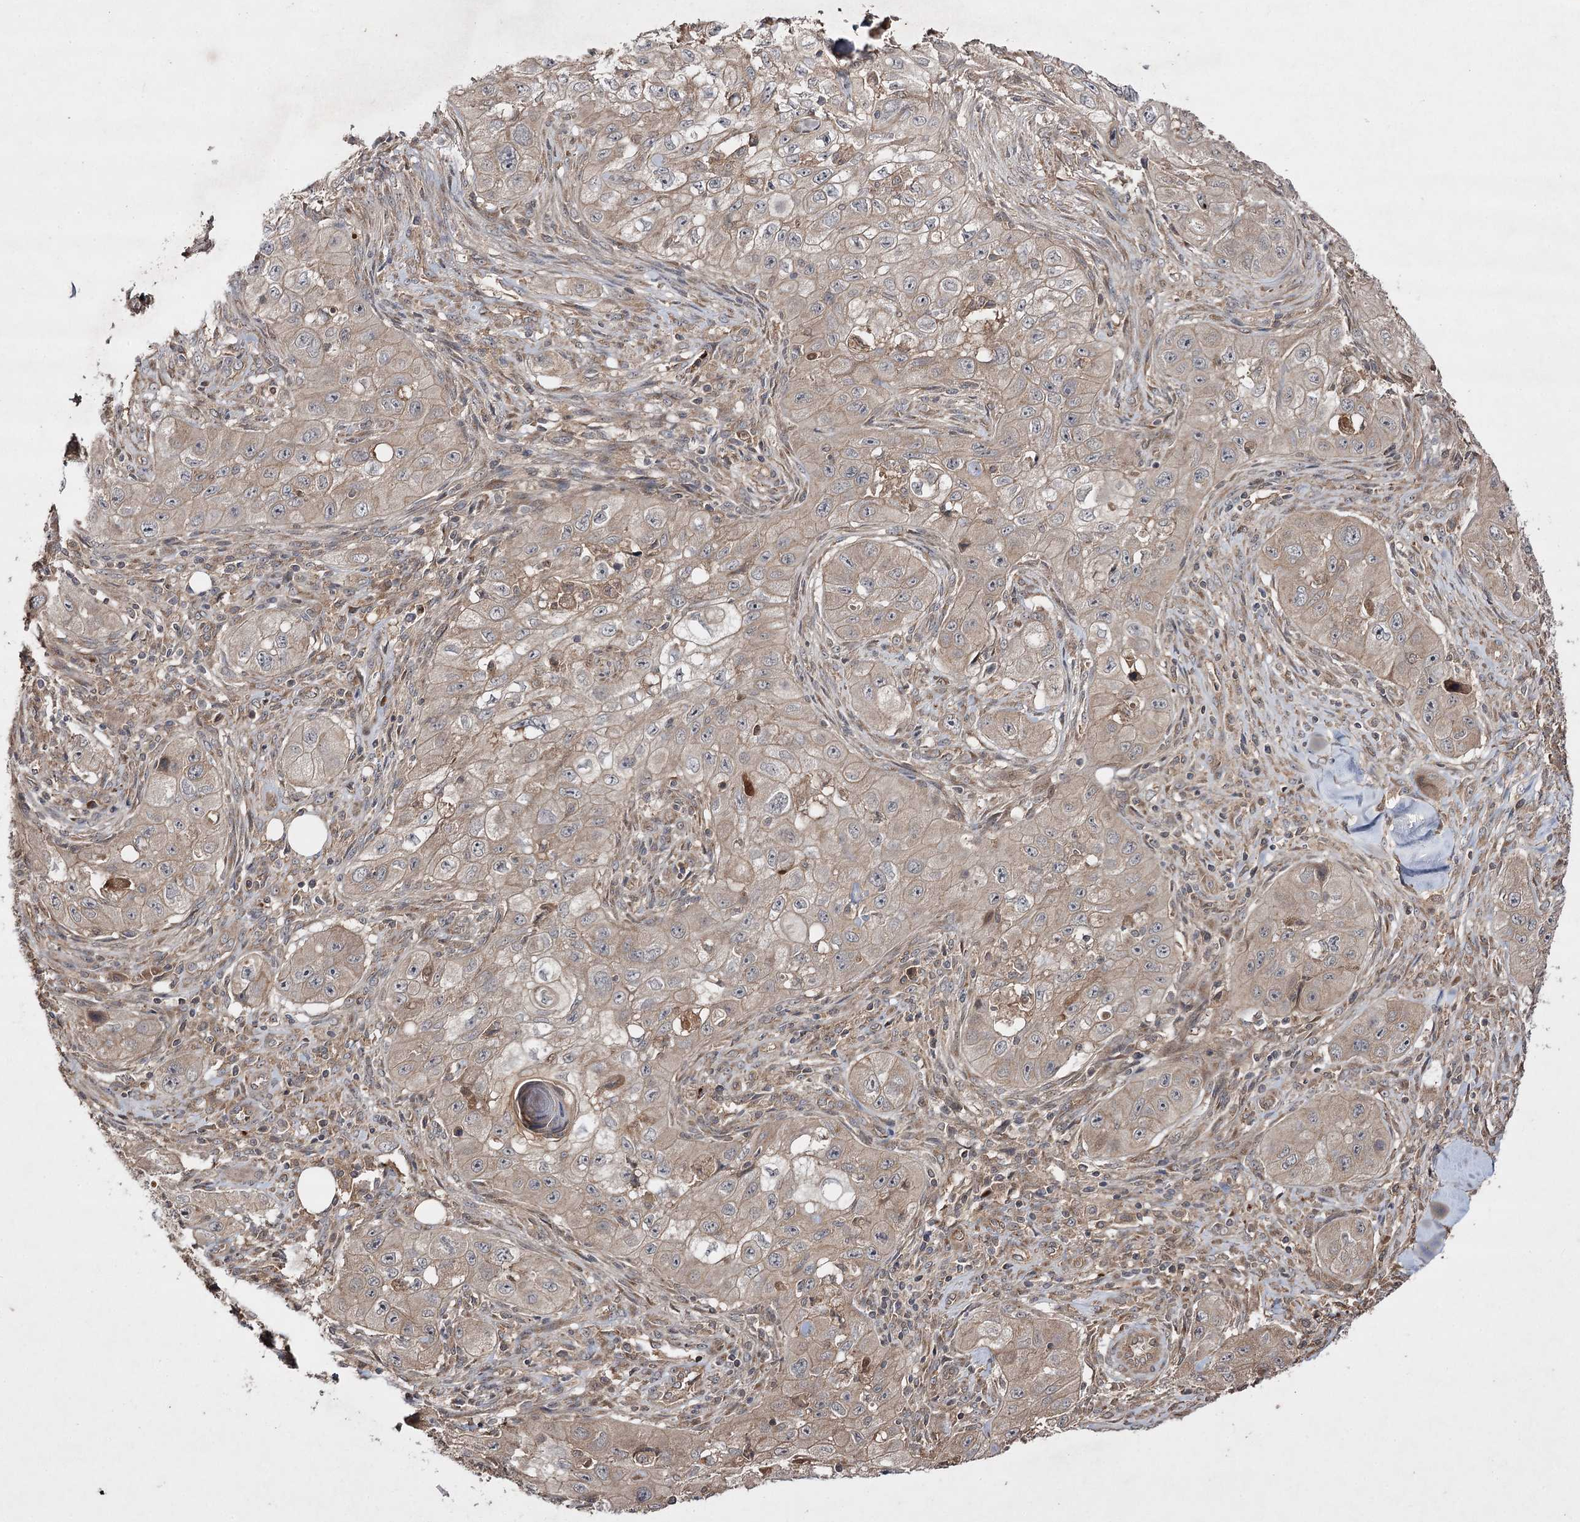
{"staining": {"intensity": "weak", "quantity": ">75%", "location": "cytoplasmic/membranous"}, "tissue": "skin cancer", "cell_type": "Tumor cells", "image_type": "cancer", "snomed": [{"axis": "morphology", "description": "Squamous cell carcinoma, NOS"}, {"axis": "topography", "description": "Skin"}, {"axis": "topography", "description": "Subcutis"}], "caption": "Skin squamous cell carcinoma stained for a protein reveals weak cytoplasmic/membranous positivity in tumor cells. (Stains: DAB (3,3'-diaminobenzidine) in brown, nuclei in blue, Microscopy: brightfield microscopy at high magnification).", "gene": "FANCL", "patient": {"sex": "male", "age": 73}}